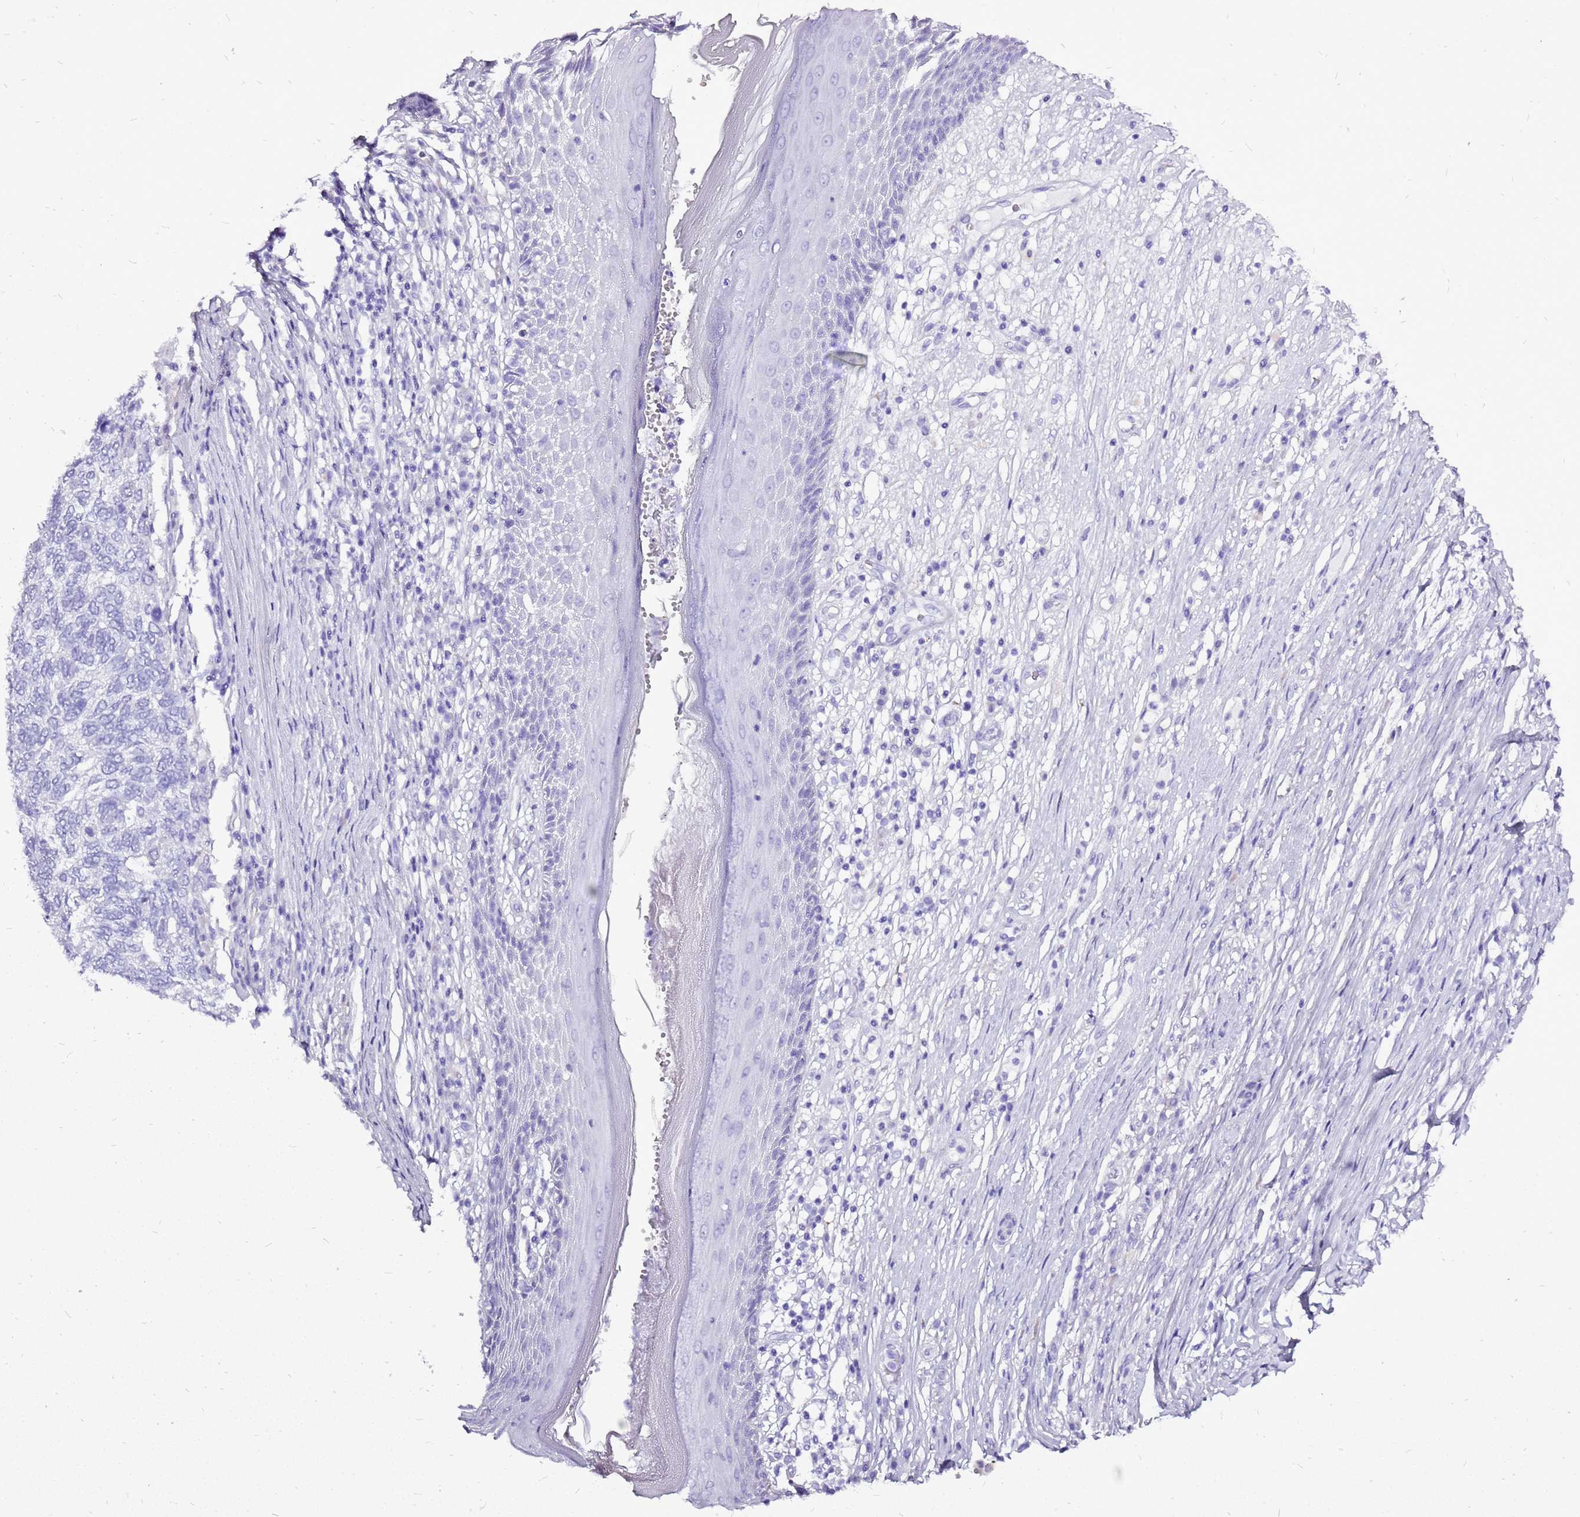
{"staining": {"intensity": "negative", "quantity": "none", "location": "none"}, "tissue": "skin cancer", "cell_type": "Tumor cells", "image_type": "cancer", "snomed": [{"axis": "morphology", "description": "Basal cell carcinoma"}, {"axis": "topography", "description": "Skin"}], "caption": "An image of skin basal cell carcinoma stained for a protein displays no brown staining in tumor cells.", "gene": "ACSS3", "patient": {"sex": "female", "age": 65}}